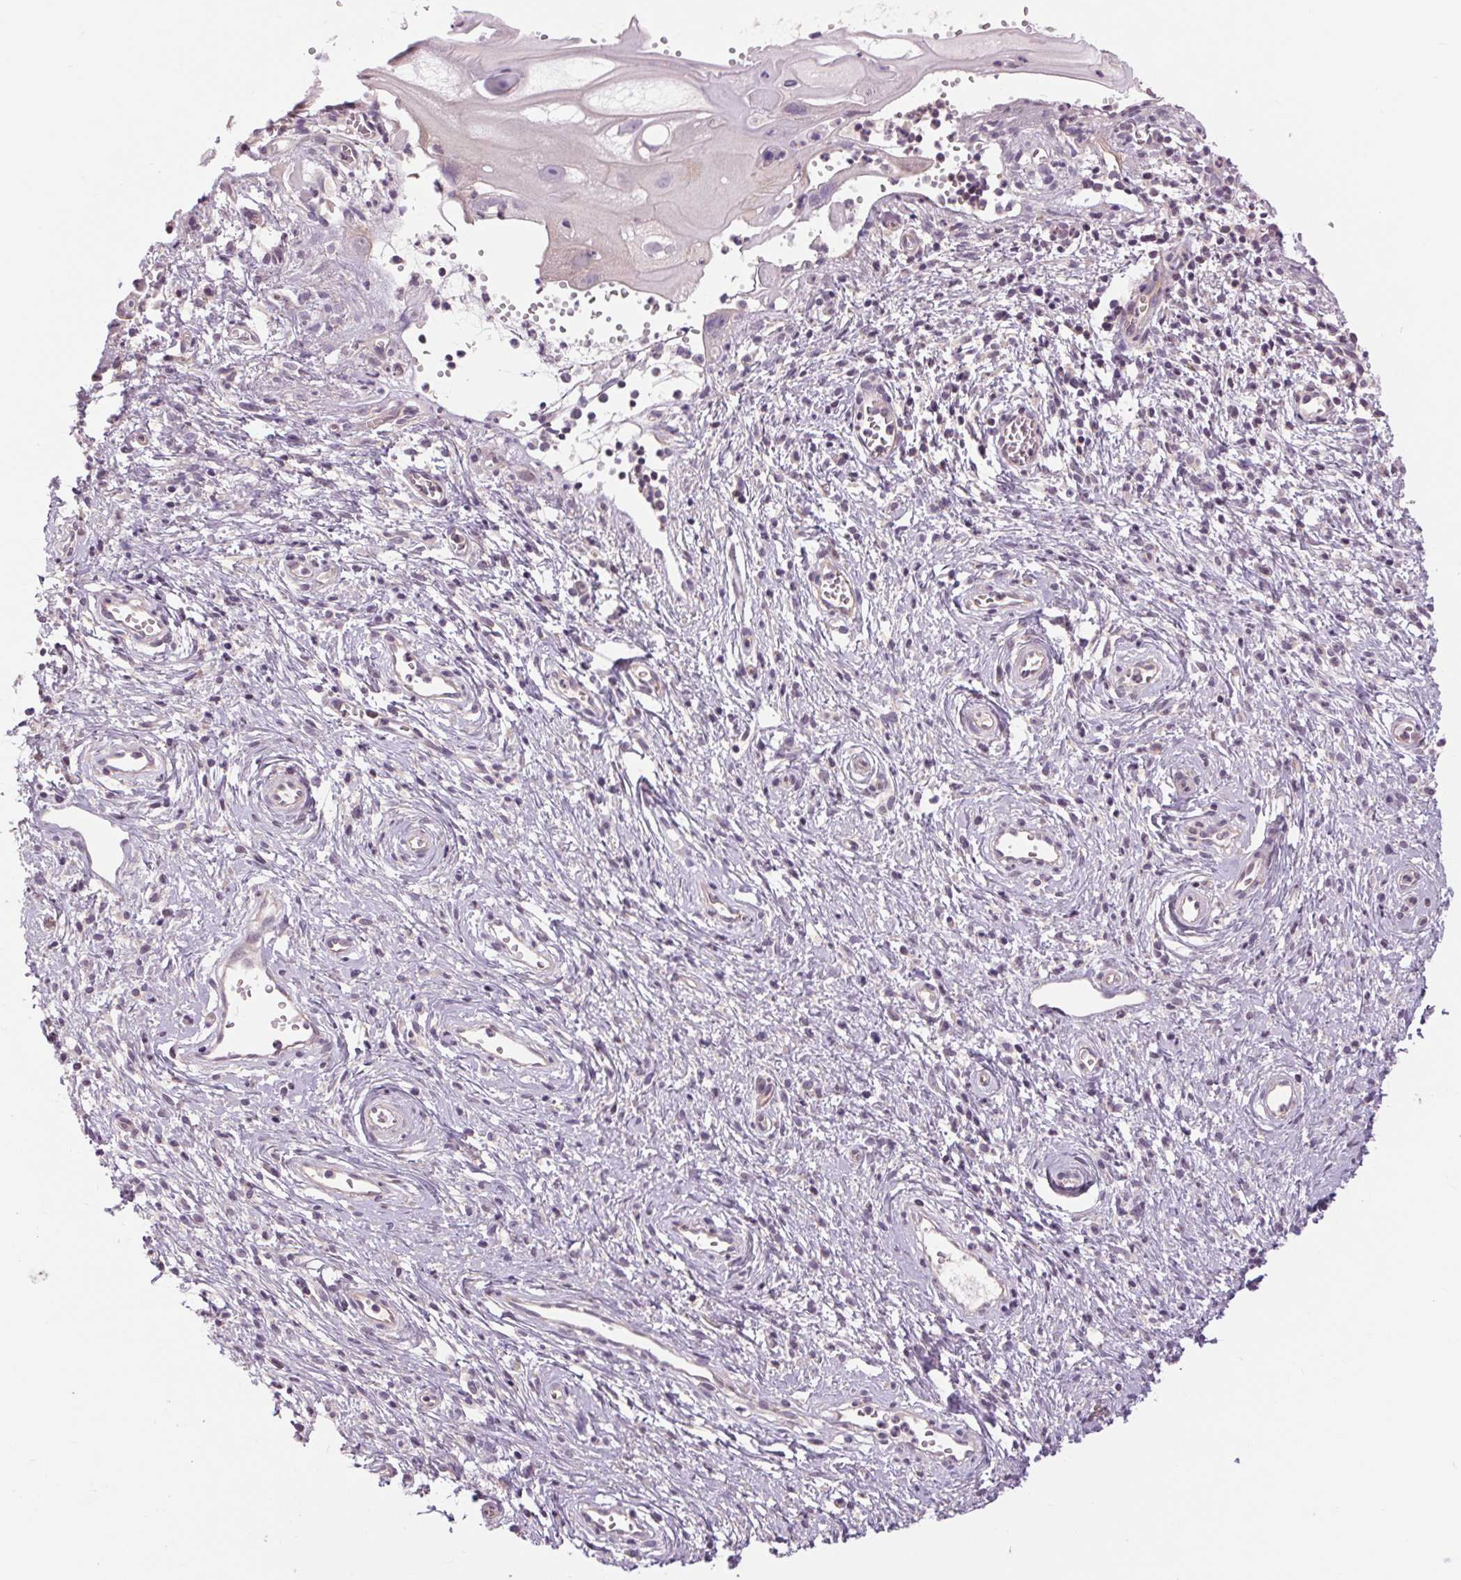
{"staining": {"intensity": "negative", "quantity": "none", "location": "none"}, "tissue": "cervical cancer", "cell_type": "Tumor cells", "image_type": "cancer", "snomed": [{"axis": "morphology", "description": "Squamous cell carcinoma, NOS"}, {"axis": "topography", "description": "Cervix"}], "caption": "Immunohistochemical staining of human squamous cell carcinoma (cervical) shows no significant staining in tumor cells.", "gene": "SH3RF2", "patient": {"sex": "female", "age": 30}}